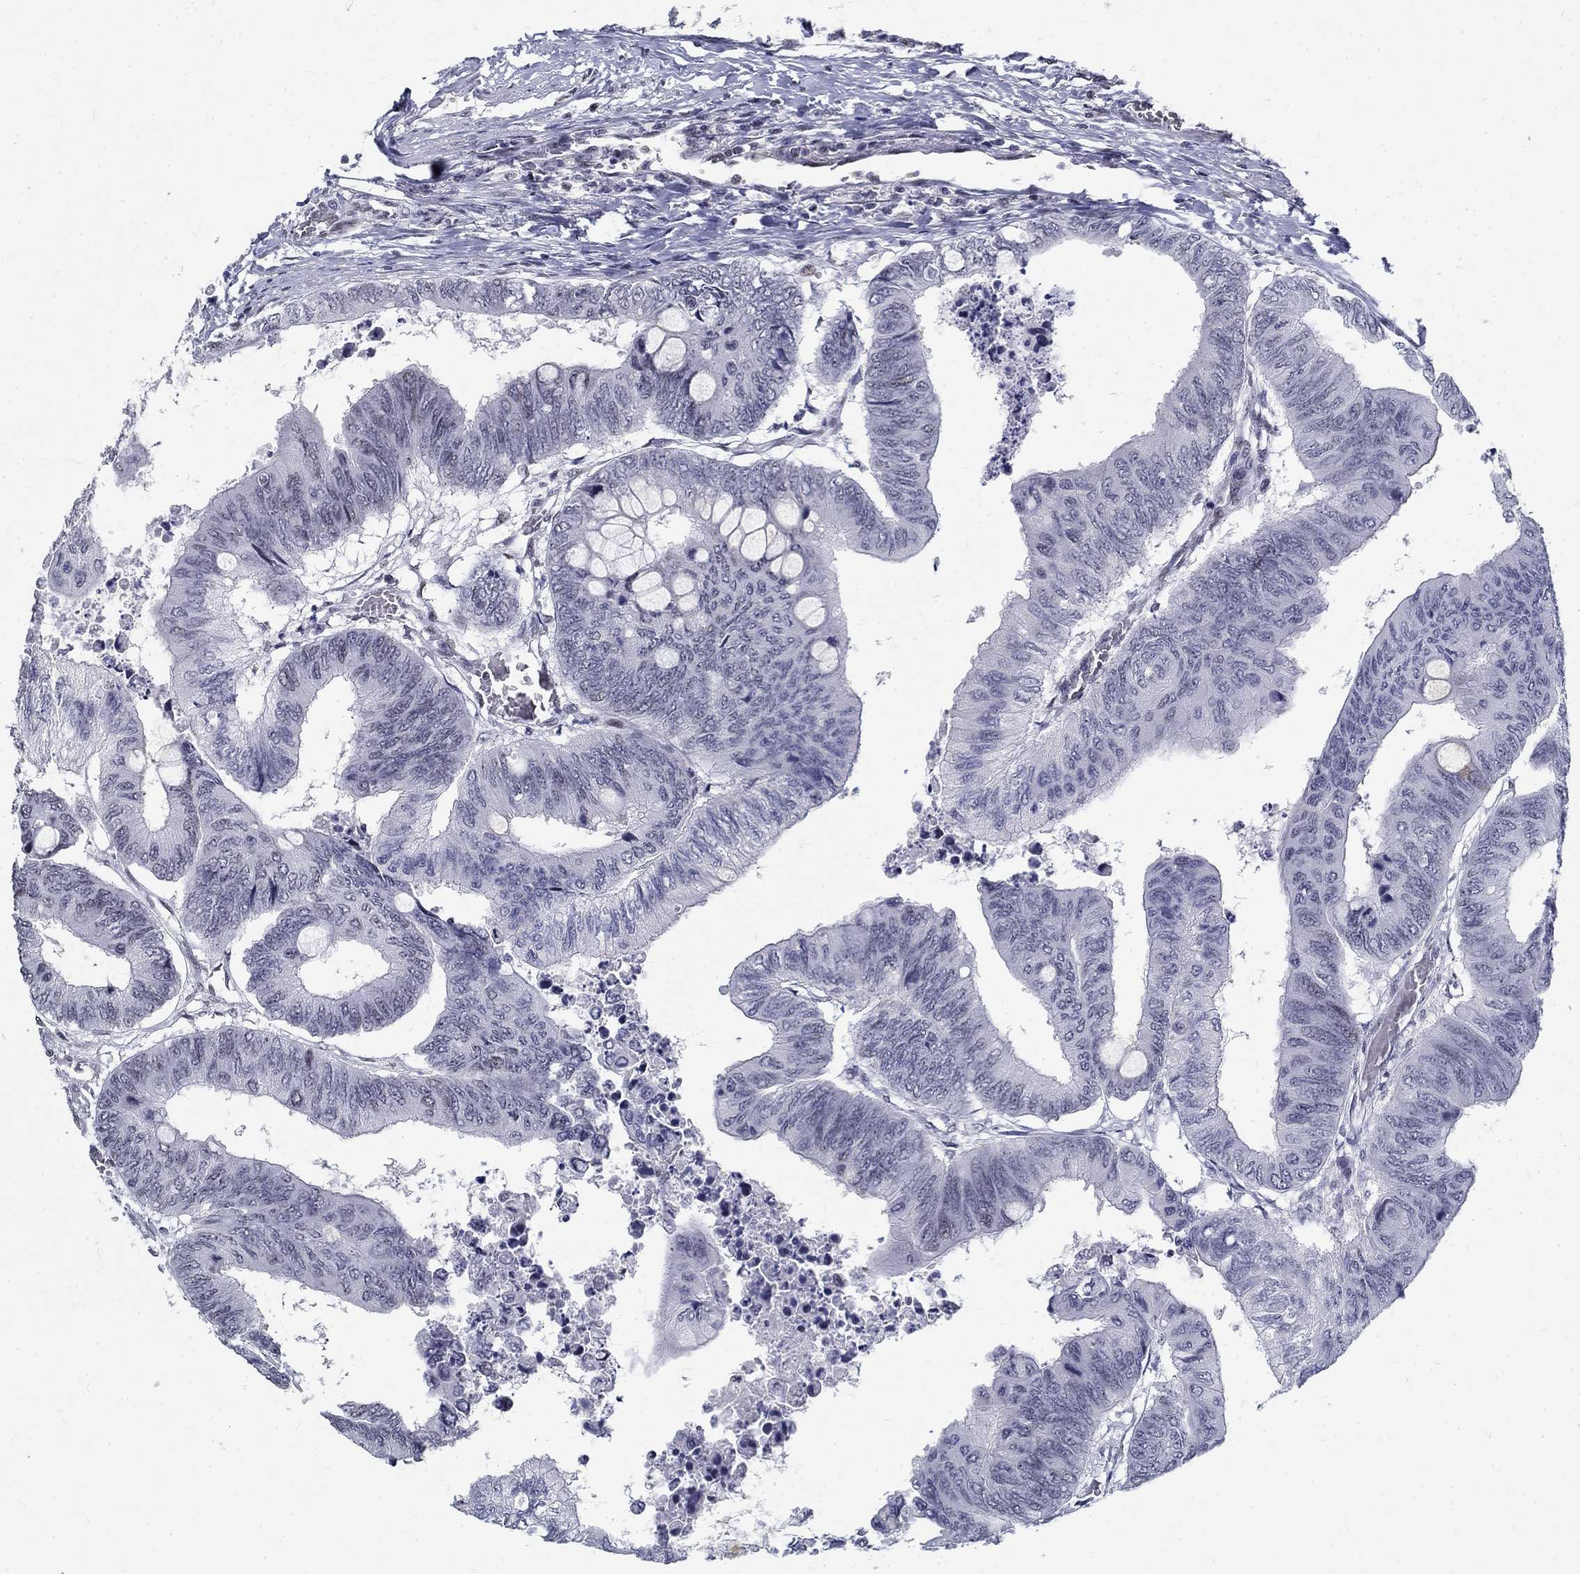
{"staining": {"intensity": "negative", "quantity": "none", "location": "none"}, "tissue": "colorectal cancer", "cell_type": "Tumor cells", "image_type": "cancer", "snomed": [{"axis": "morphology", "description": "Normal tissue, NOS"}, {"axis": "morphology", "description": "Adenocarcinoma, NOS"}, {"axis": "topography", "description": "Rectum"}, {"axis": "topography", "description": "Peripheral nerve tissue"}], "caption": "This is a micrograph of immunohistochemistry staining of adenocarcinoma (colorectal), which shows no positivity in tumor cells.", "gene": "BHLHE22", "patient": {"sex": "male", "age": 92}}